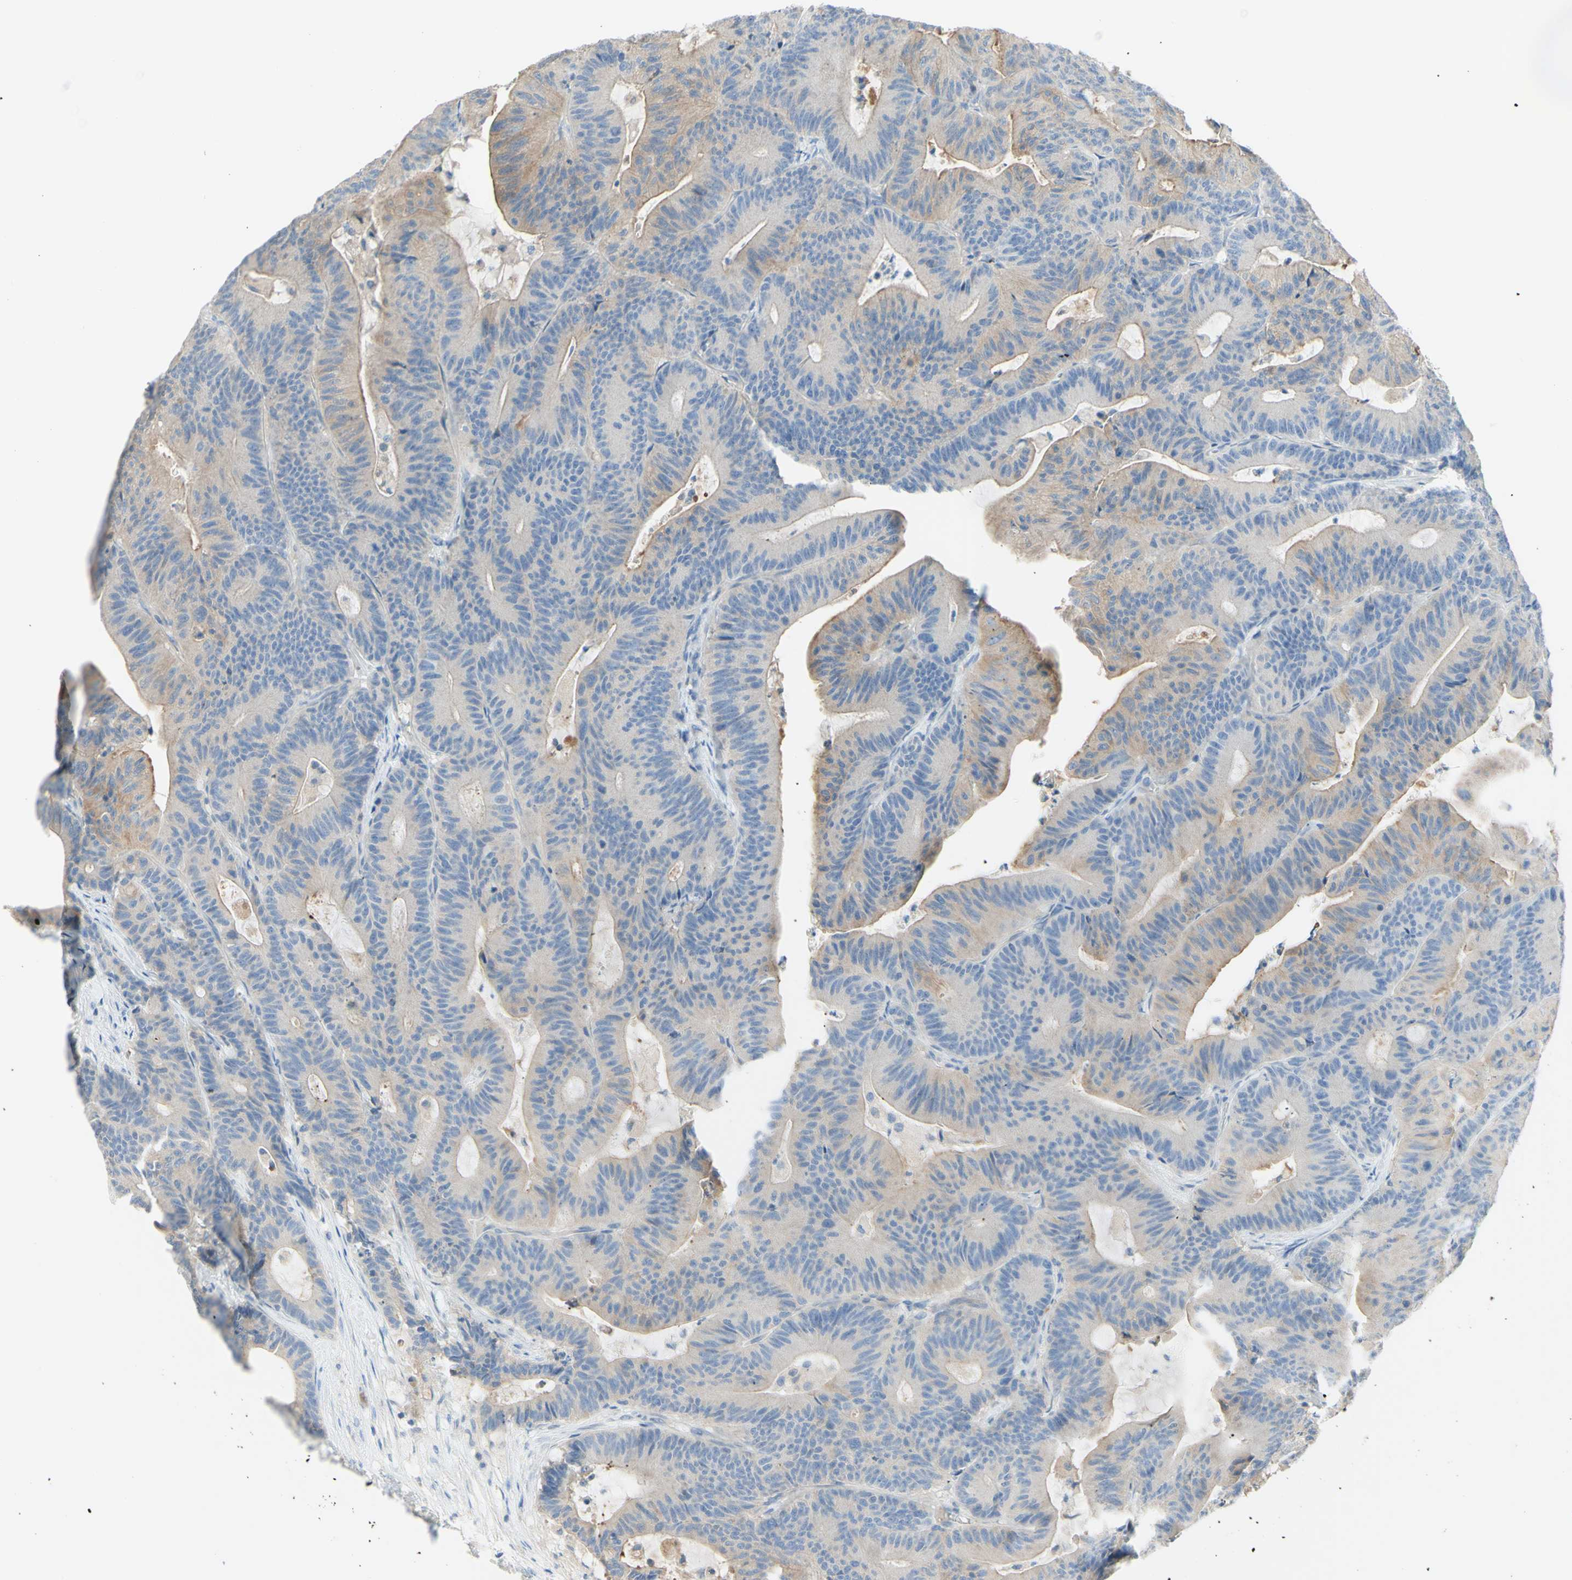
{"staining": {"intensity": "weak", "quantity": "25%-75%", "location": "cytoplasmic/membranous"}, "tissue": "colorectal cancer", "cell_type": "Tumor cells", "image_type": "cancer", "snomed": [{"axis": "morphology", "description": "Adenocarcinoma, NOS"}, {"axis": "topography", "description": "Colon"}], "caption": "Adenocarcinoma (colorectal) stained with immunohistochemistry (IHC) displays weak cytoplasmic/membranous expression in about 25%-75% of tumor cells.", "gene": "MTM1", "patient": {"sex": "female", "age": 84}}